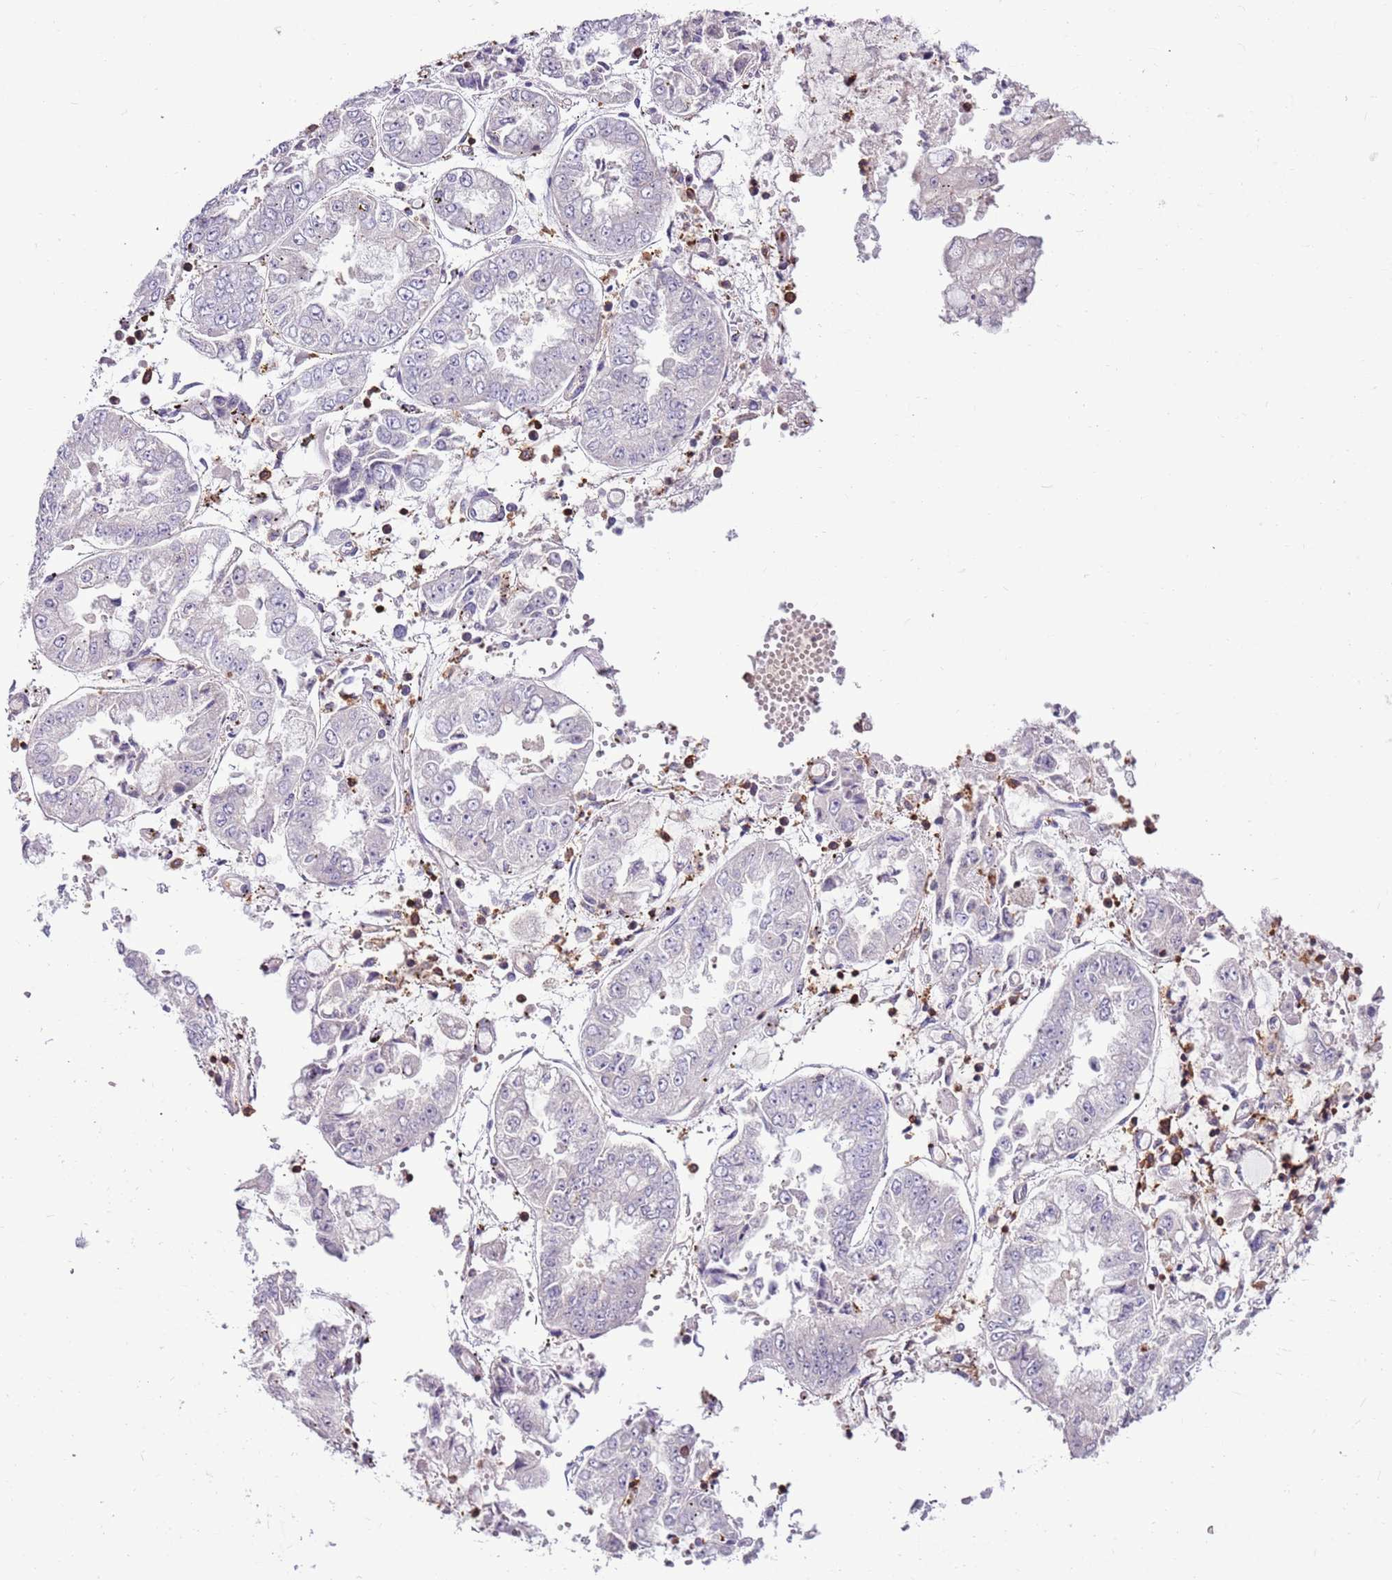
{"staining": {"intensity": "negative", "quantity": "none", "location": "none"}, "tissue": "stomach cancer", "cell_type": "Tumor cells", "image_type": "cancer", "snomed": [{"axis": "morphology", "description": "Adenocarcinoma, NOS"}, {"axis": "topography", "description": "Stomach"}], "caption": "Micrograph shows no significant protein positivity in tumor cells of stomach cancer.", "gene": "ZSWIM1", "patient": {"sex": "male", "age": 76}}